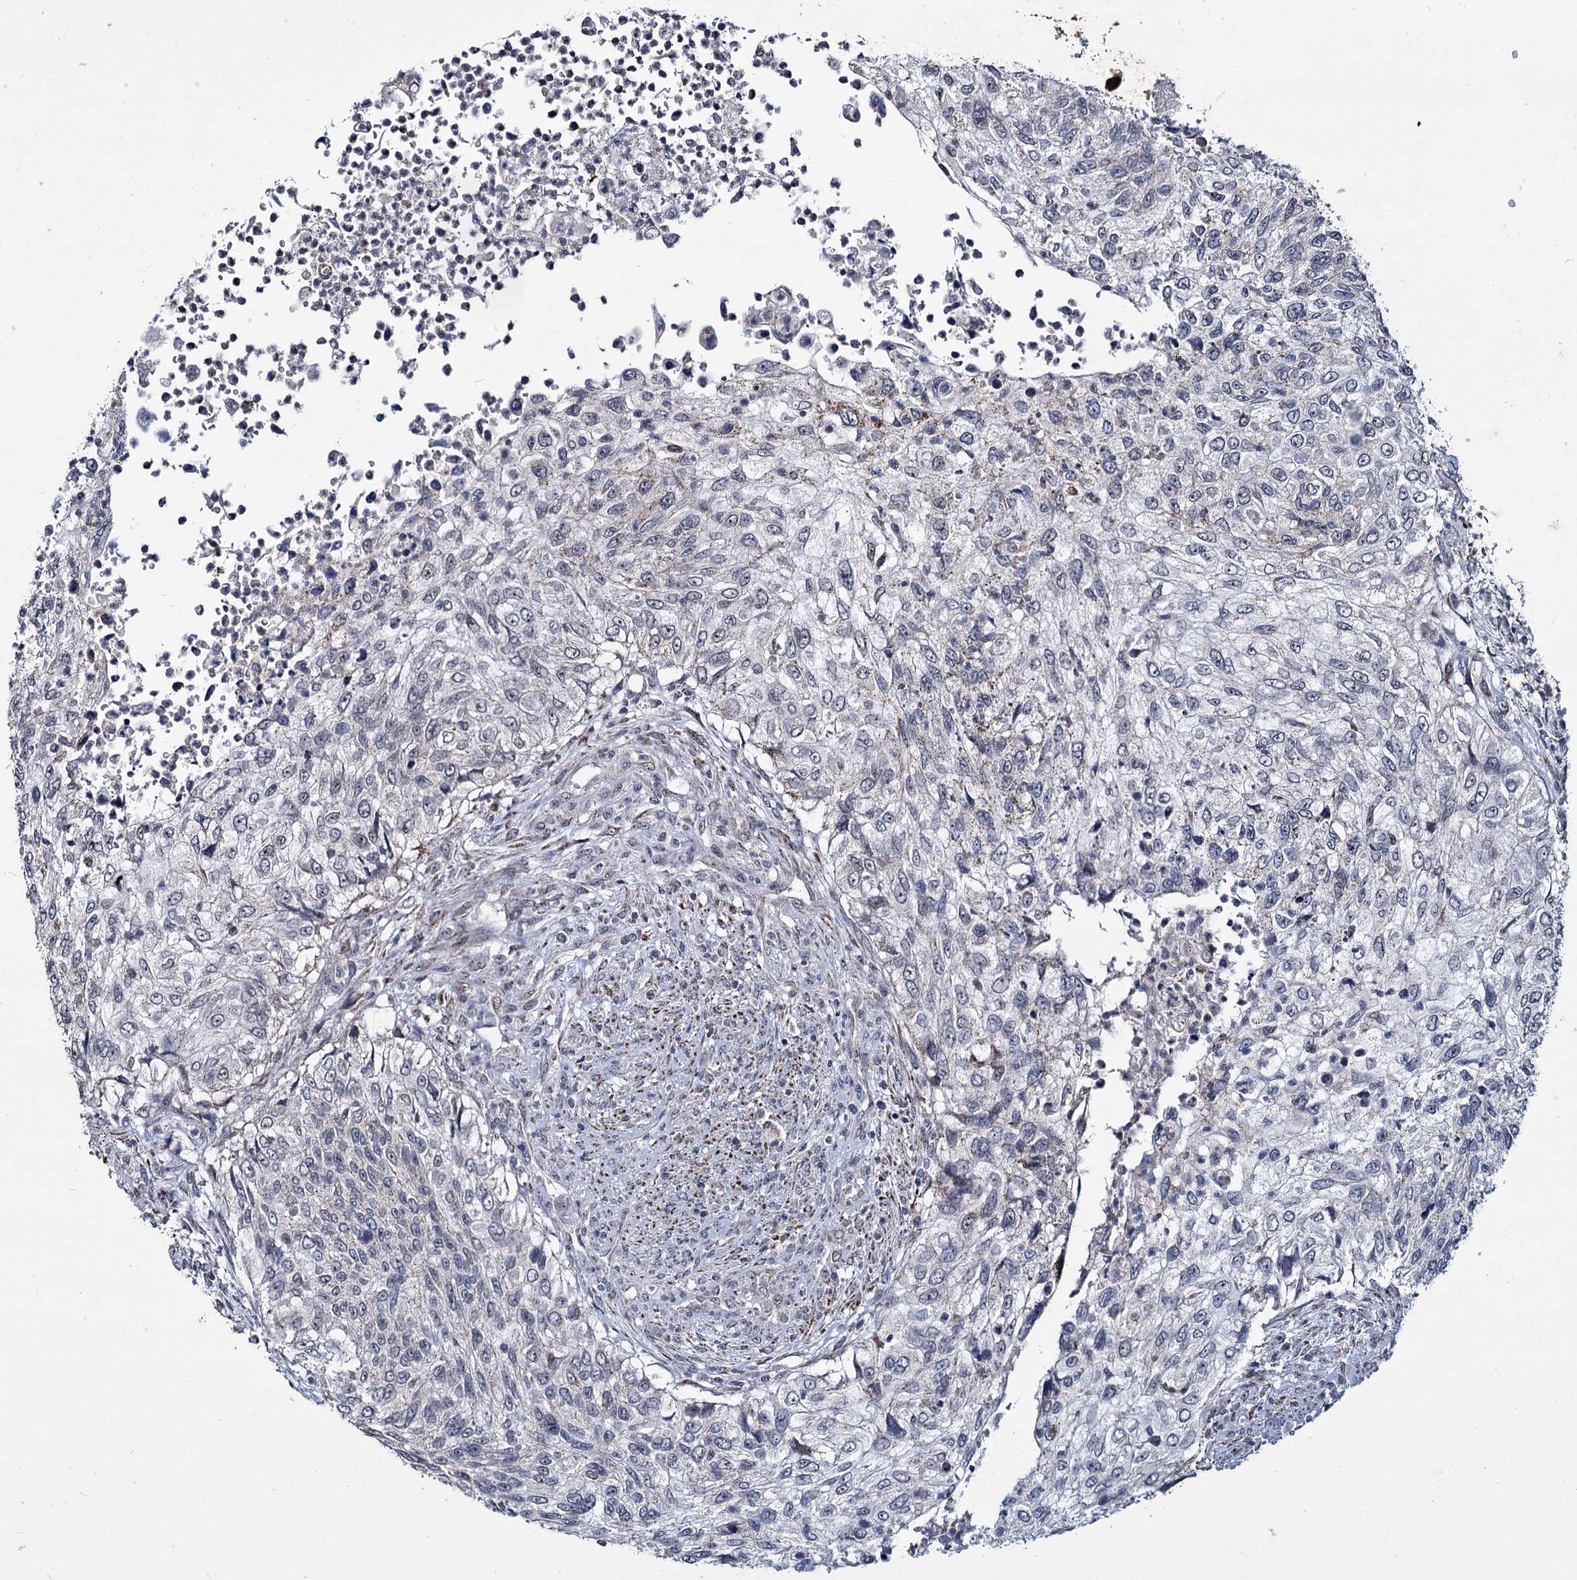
{"staining": {"intensity": "weak", "quantity": "<25%", "location": "nuclear"}, "tissue": "urothelial cancer", "cell_type": "Tumor cells", "image_type": "cancer", "snomed": [{"axis": "morphology", "description": "Urothelial carcinoma, High grade"}, {"axis": "topography", "description": "Urinary bladder"}], "caption": "Tumor cells show no significant protein expression in urothelial cancer. The staining is performed using DAB brown chromogen with nuclei counter-stained in using hematoxylin.", "gene": "RPUSD4", "patient": {"sex": "female", "age": 60}}